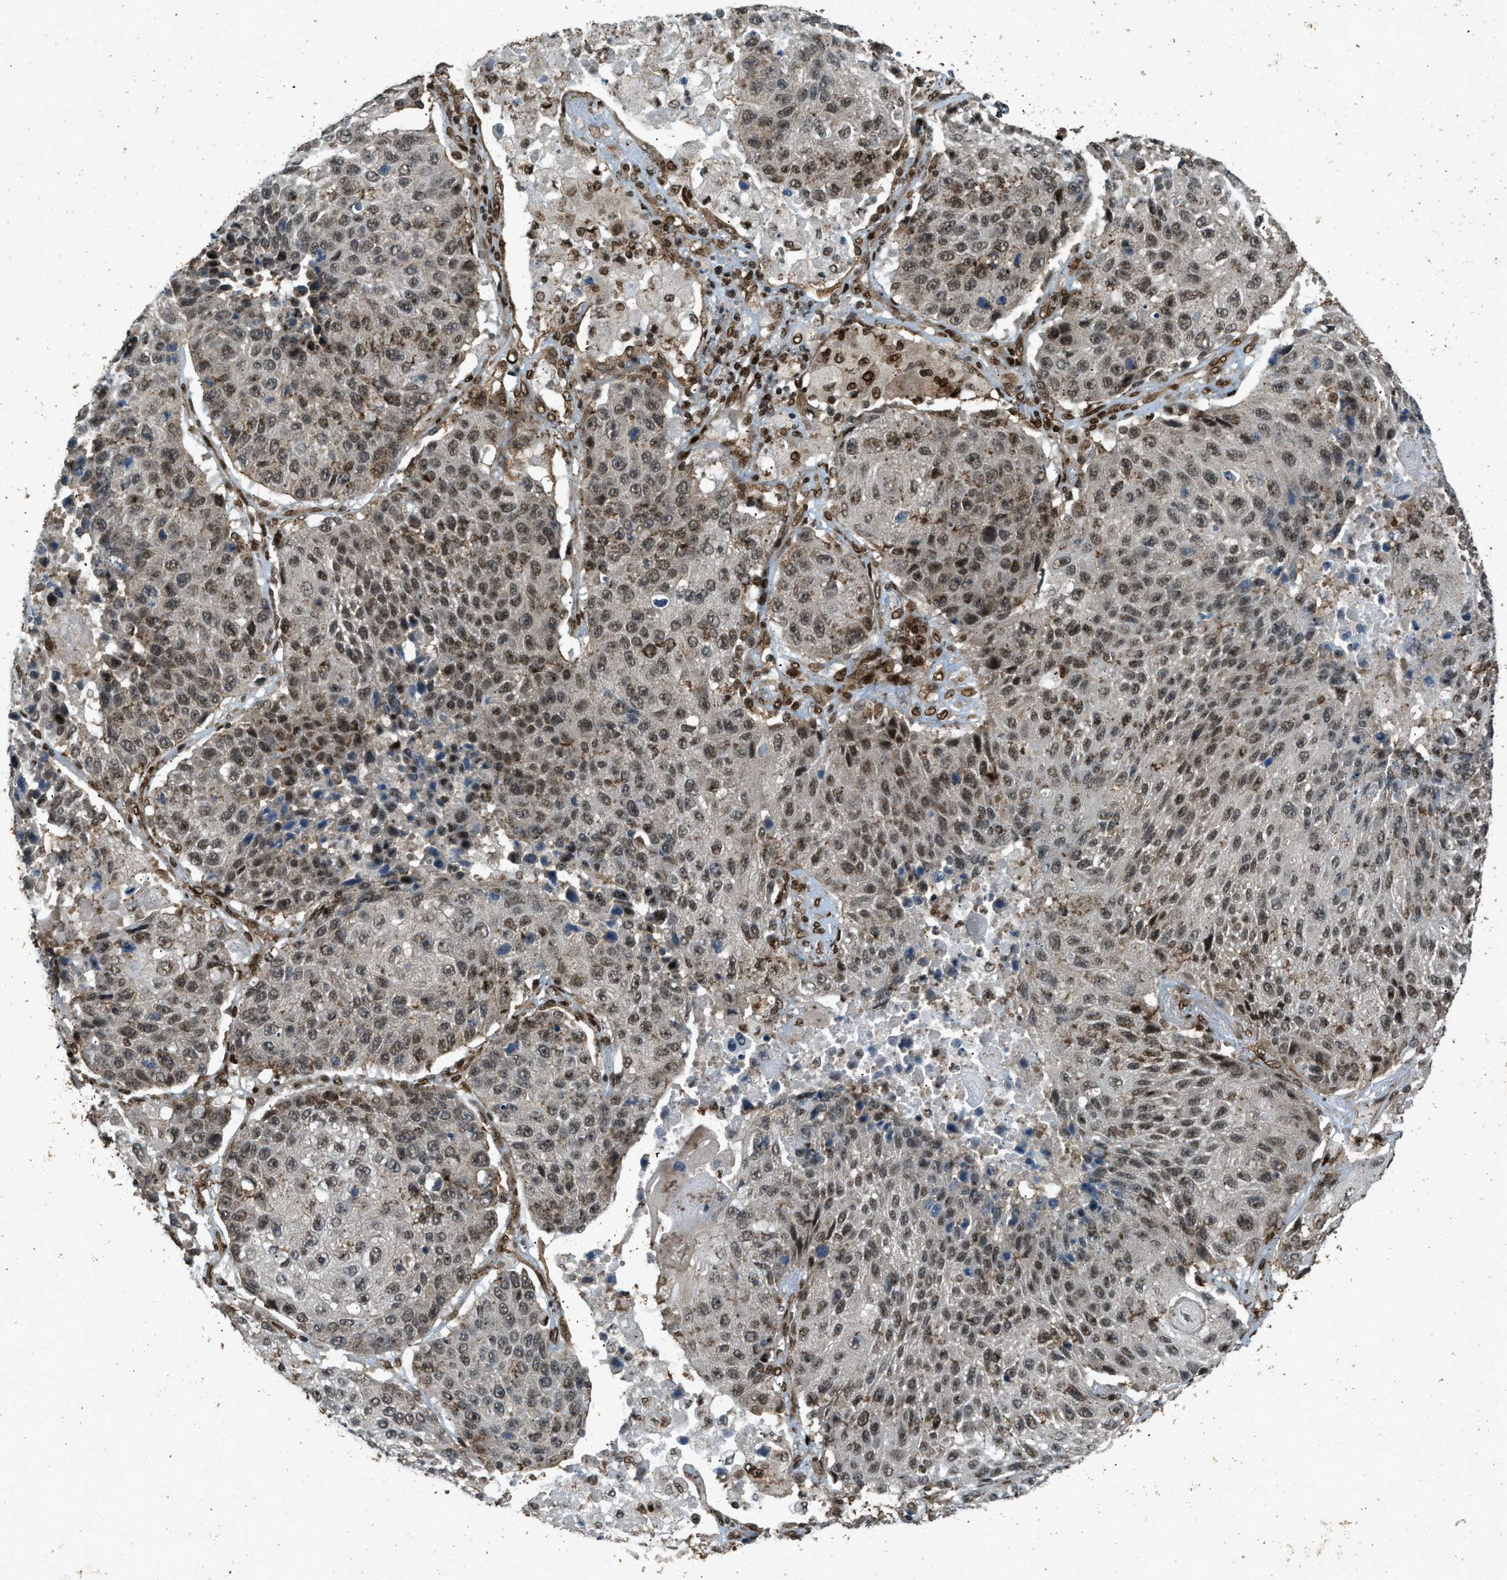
{"staining": {"intensity": "weak", "quantity": ">75%", "location": "nuclear"}, "tissue": "lung cancer", "cell_type": "Tumor cells", "image_type": "cancer", "snomed": [{"axis": "morphology", "description": "Squamous cell carcinoma, NOS"}, {"axis": "topography", "description": "Lung"}], "caption": "The photomicrograph displays a brown stain indicating the presence of a protein in the nuclear of tumor cells in lung squamous cell carcinoma. The staining was performed using DAB to visualize the protein expression in brown, while the nuclei were stained in blue with hematoxylin (Magnification: 20x).", "gene": "SYNE1", "patient": {"sex": "male", "age": 61}}